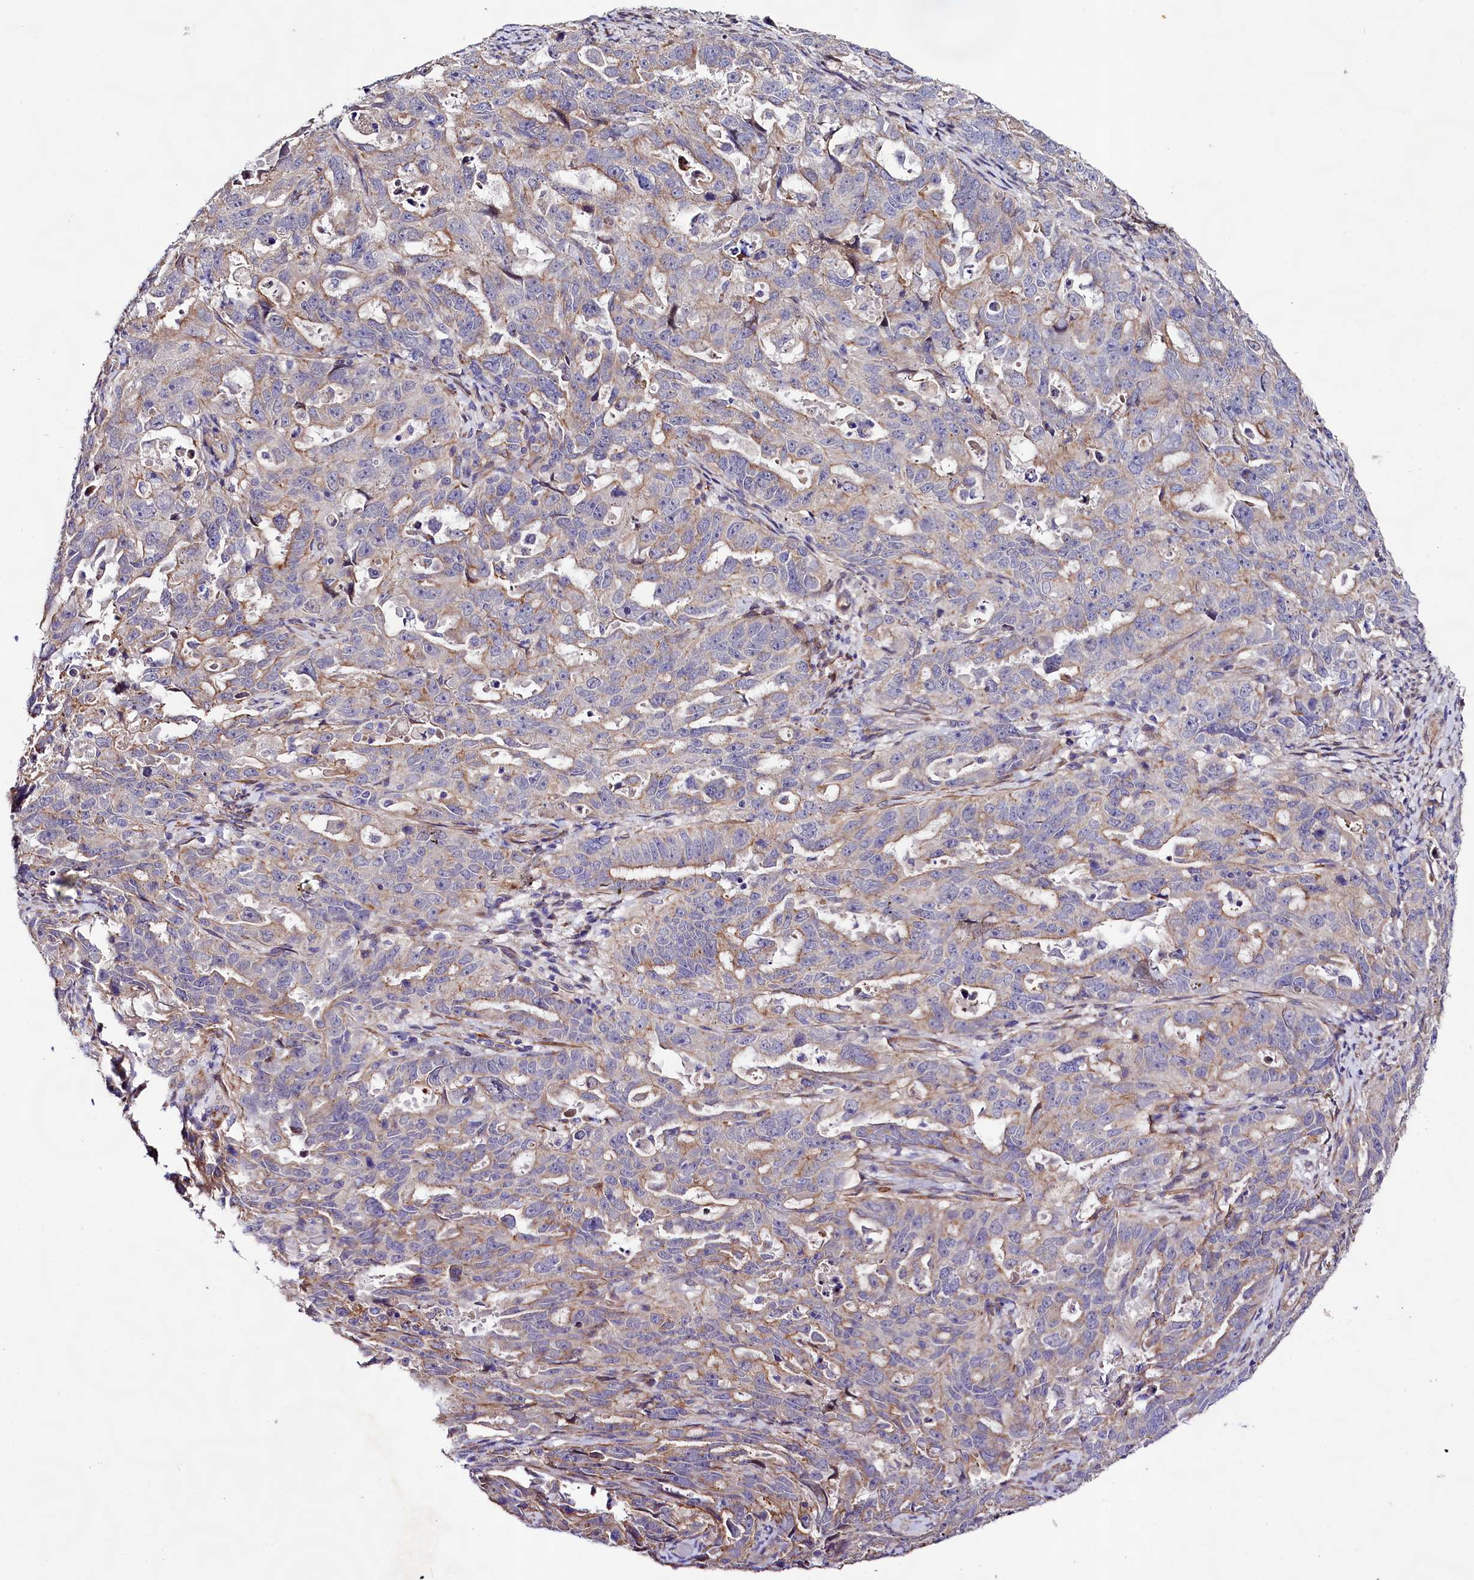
{"staining": {"intensity": "weak", "quantity": "25%-75%", "location": "cytoplasmic/membranous"}, "tissue": "endometrial cancer", "cell_type": "Tumor cells", "image_type": "cancer", "snomed": [{"axis": "morphology", "description": "Adenocarcinoma, NOS"}, {"axis": "topography", "description": "Endometrium"}], "caption": "Immunohistochemical staining of human endometrial cancer shows weak cytoplasmic/membranous protein positivity in about 25%-75% of tumor cells. Immunohistochemistry (ihc) stains the protein in brown and the nuclei are stained blue.", "gene": "VPS11", "patient": {"sex": "female", "age": 65}}